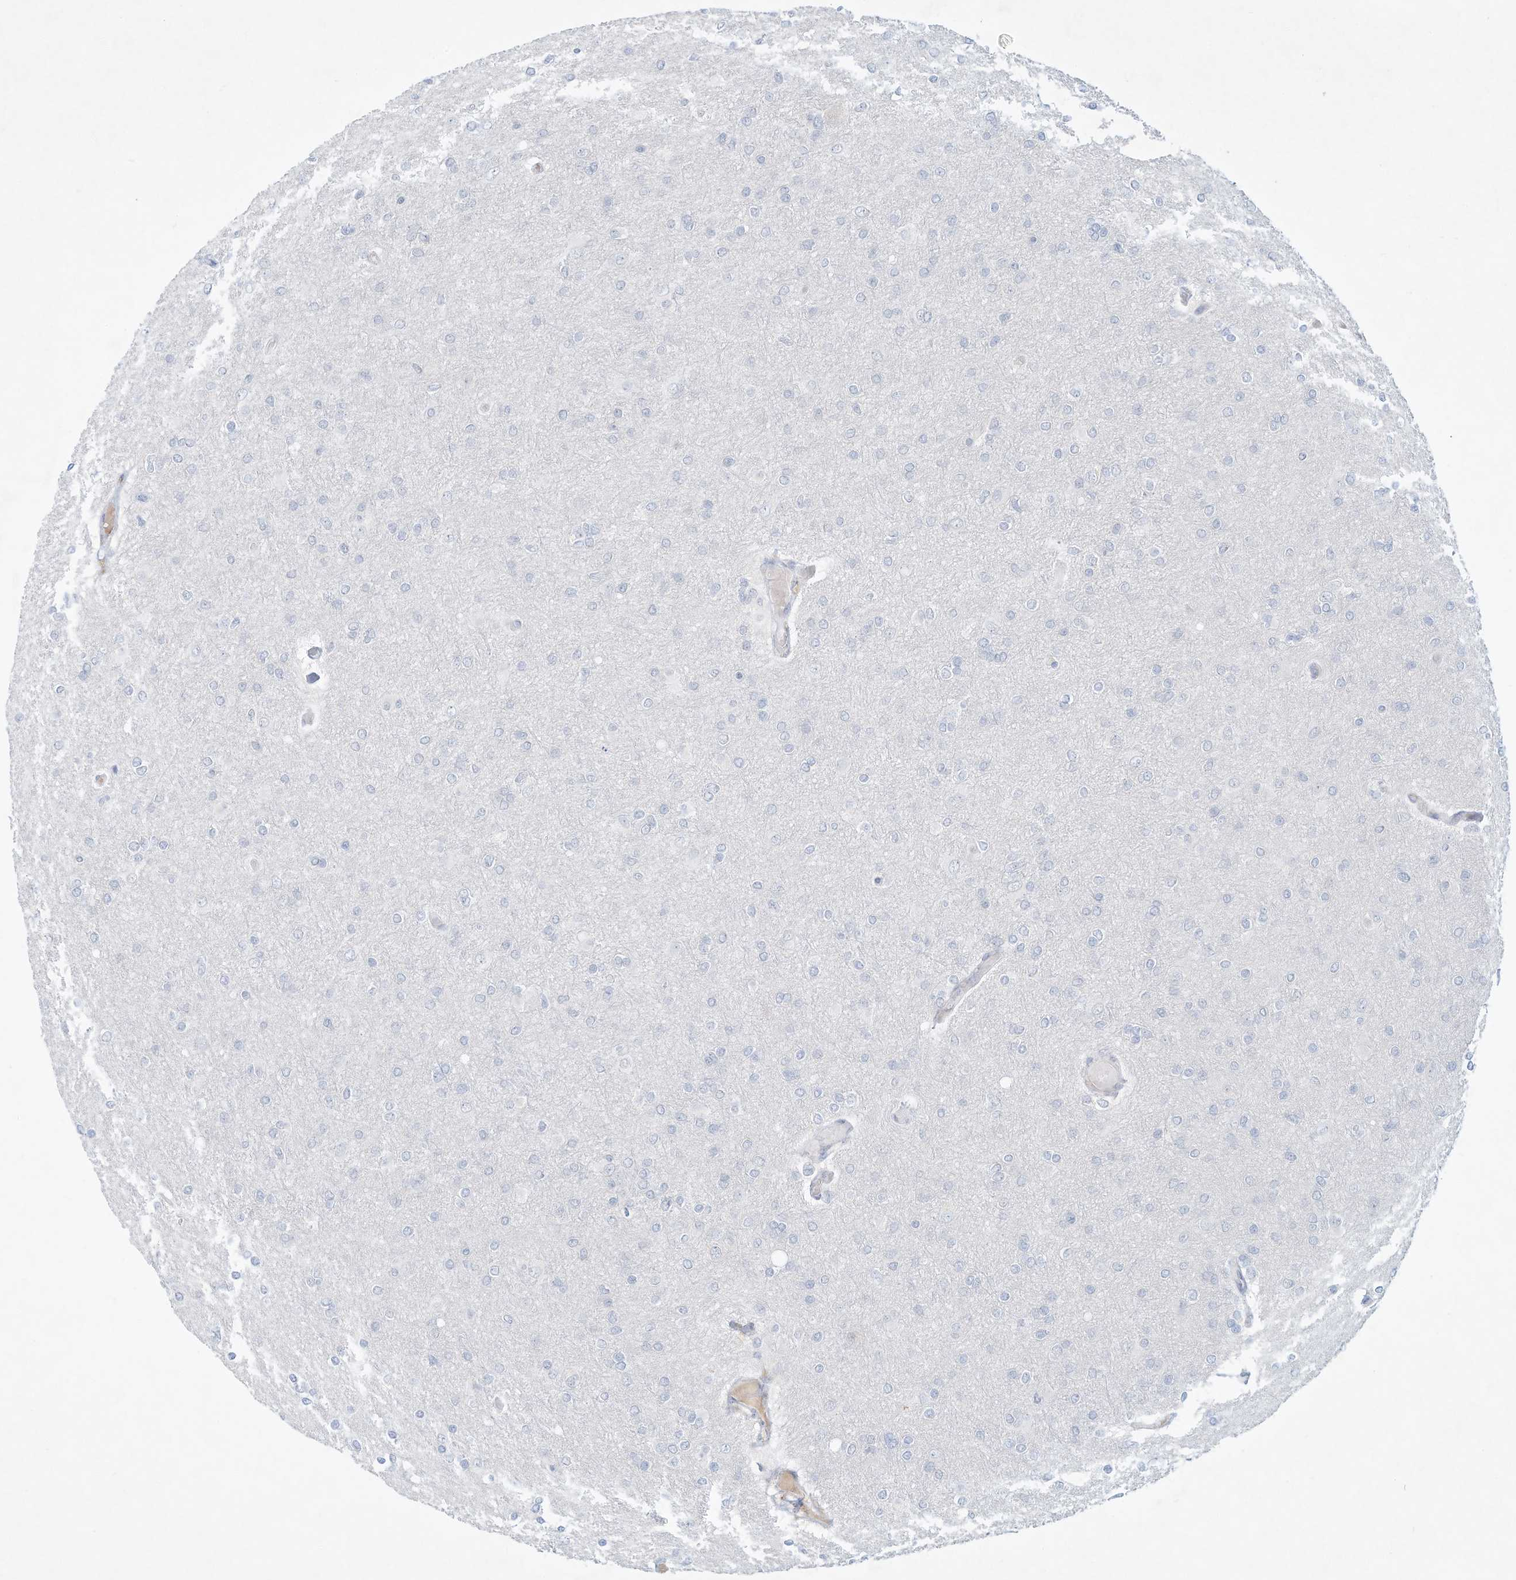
{"staining": {"intensity": "negative", "quantity": "none", "location": "none"}, "tissue": "glioma", "cell_type": "Tumor cells", "image_type": "cancer", "snomed": [{"axis": "morphology", "description": "Glioma, malignant, High grade"}, {"axis": "topography", "description": "Cerebral cortex"}], "caption": "The micrograph demonstrates no significant staining in tumor cells of high-grade glioma (malignant).", "gene": "PAK6", "patient": {"sex": "female", "age": 36}}